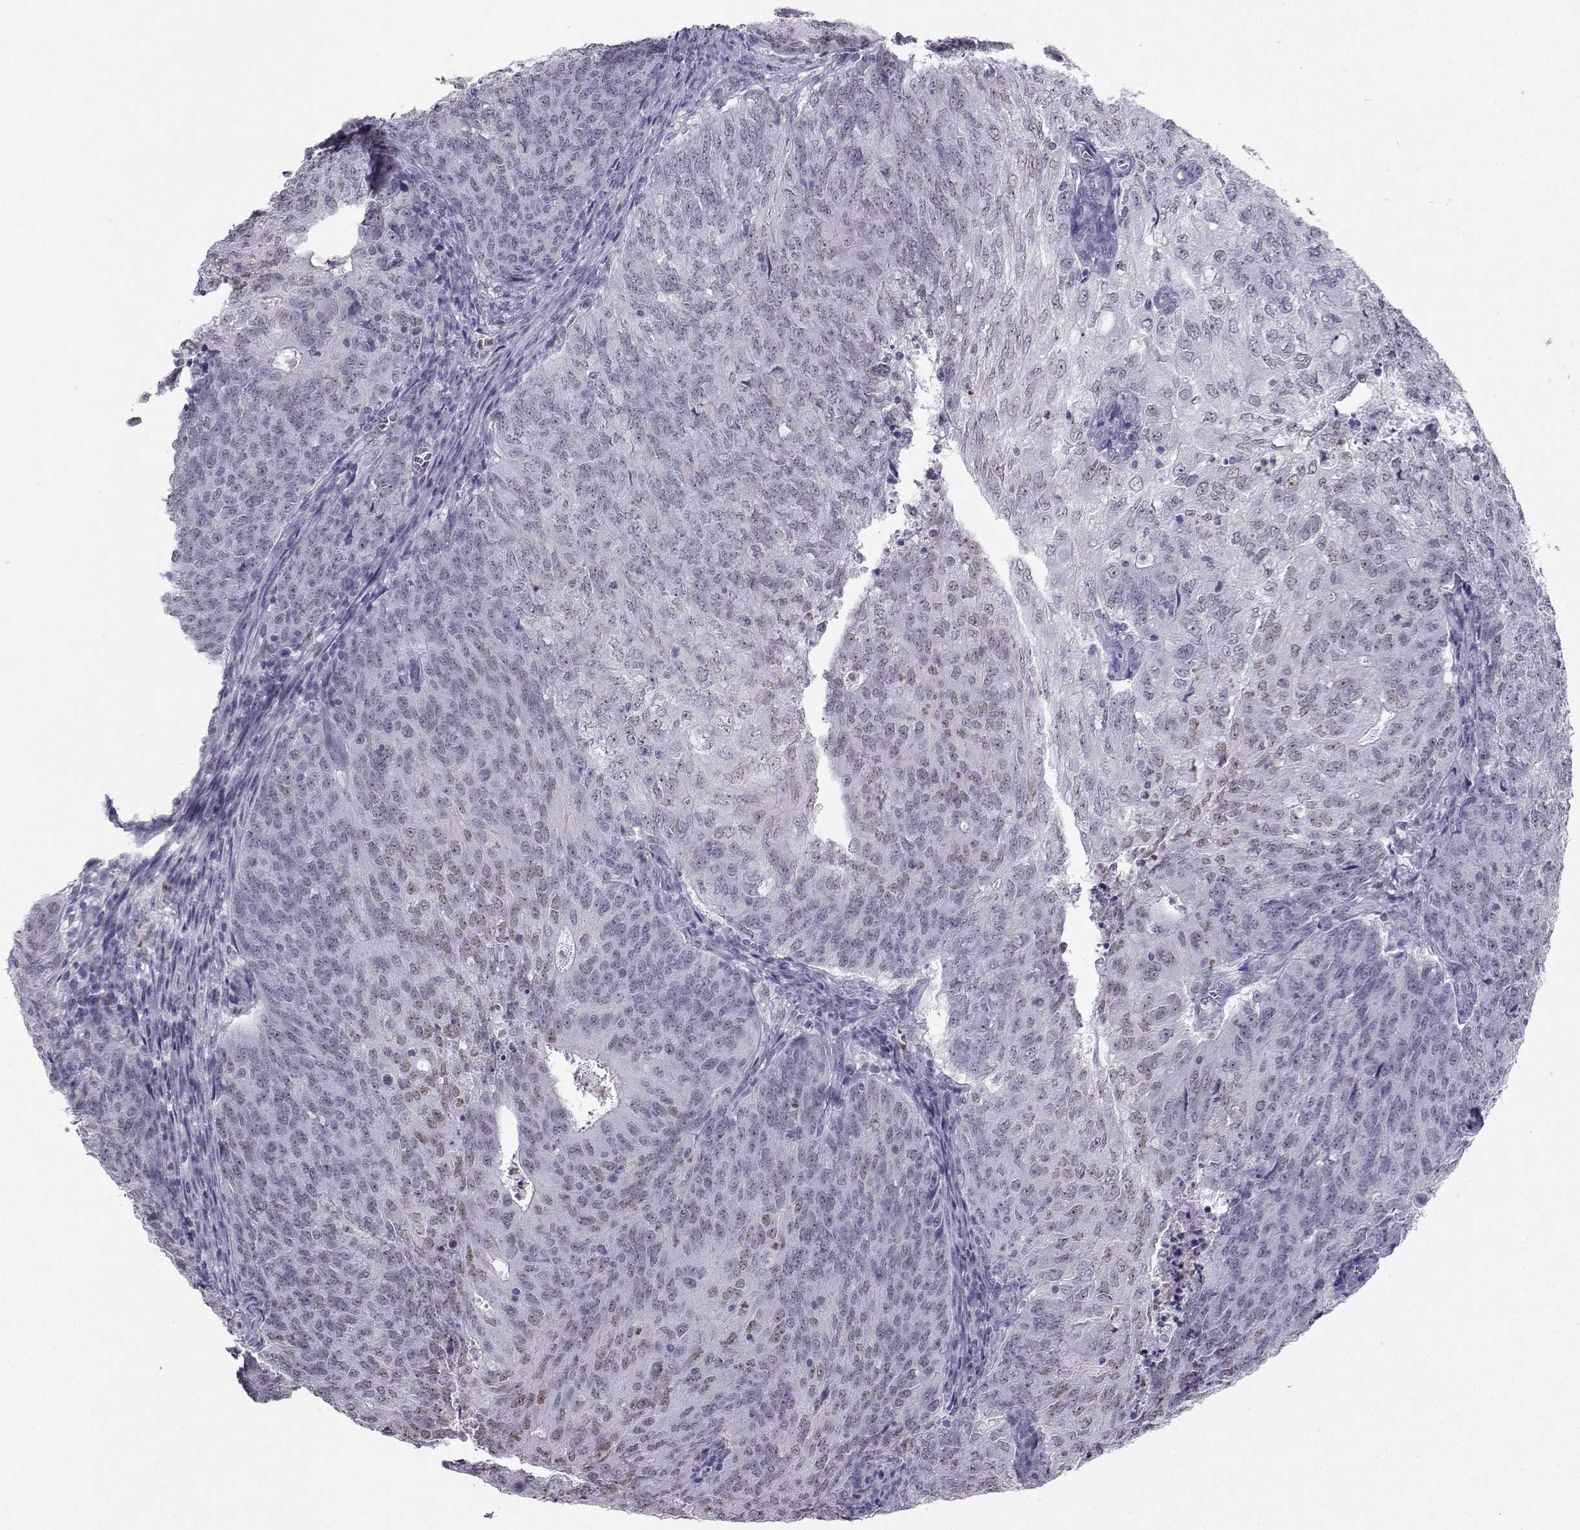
{"staining": {"intensity": "weak", "quantity": "<25%", "location": "nuclear"}, "tissue": "endometrial cancer", "cell_type": "Tumor cells", "image_type": "cancer", "snomed": [{"axis": "morphology", "description": "Adenocarcinoma, NOS"}, {"axis": "topography", "description": "Endometrium"}], "caption": "This is an immunohistochemistry micrograph of endometrial cancer. There is no positivity in tumor cells.", "gene": "TEDC2", "patient": {"sex": "female", "age": 82}}